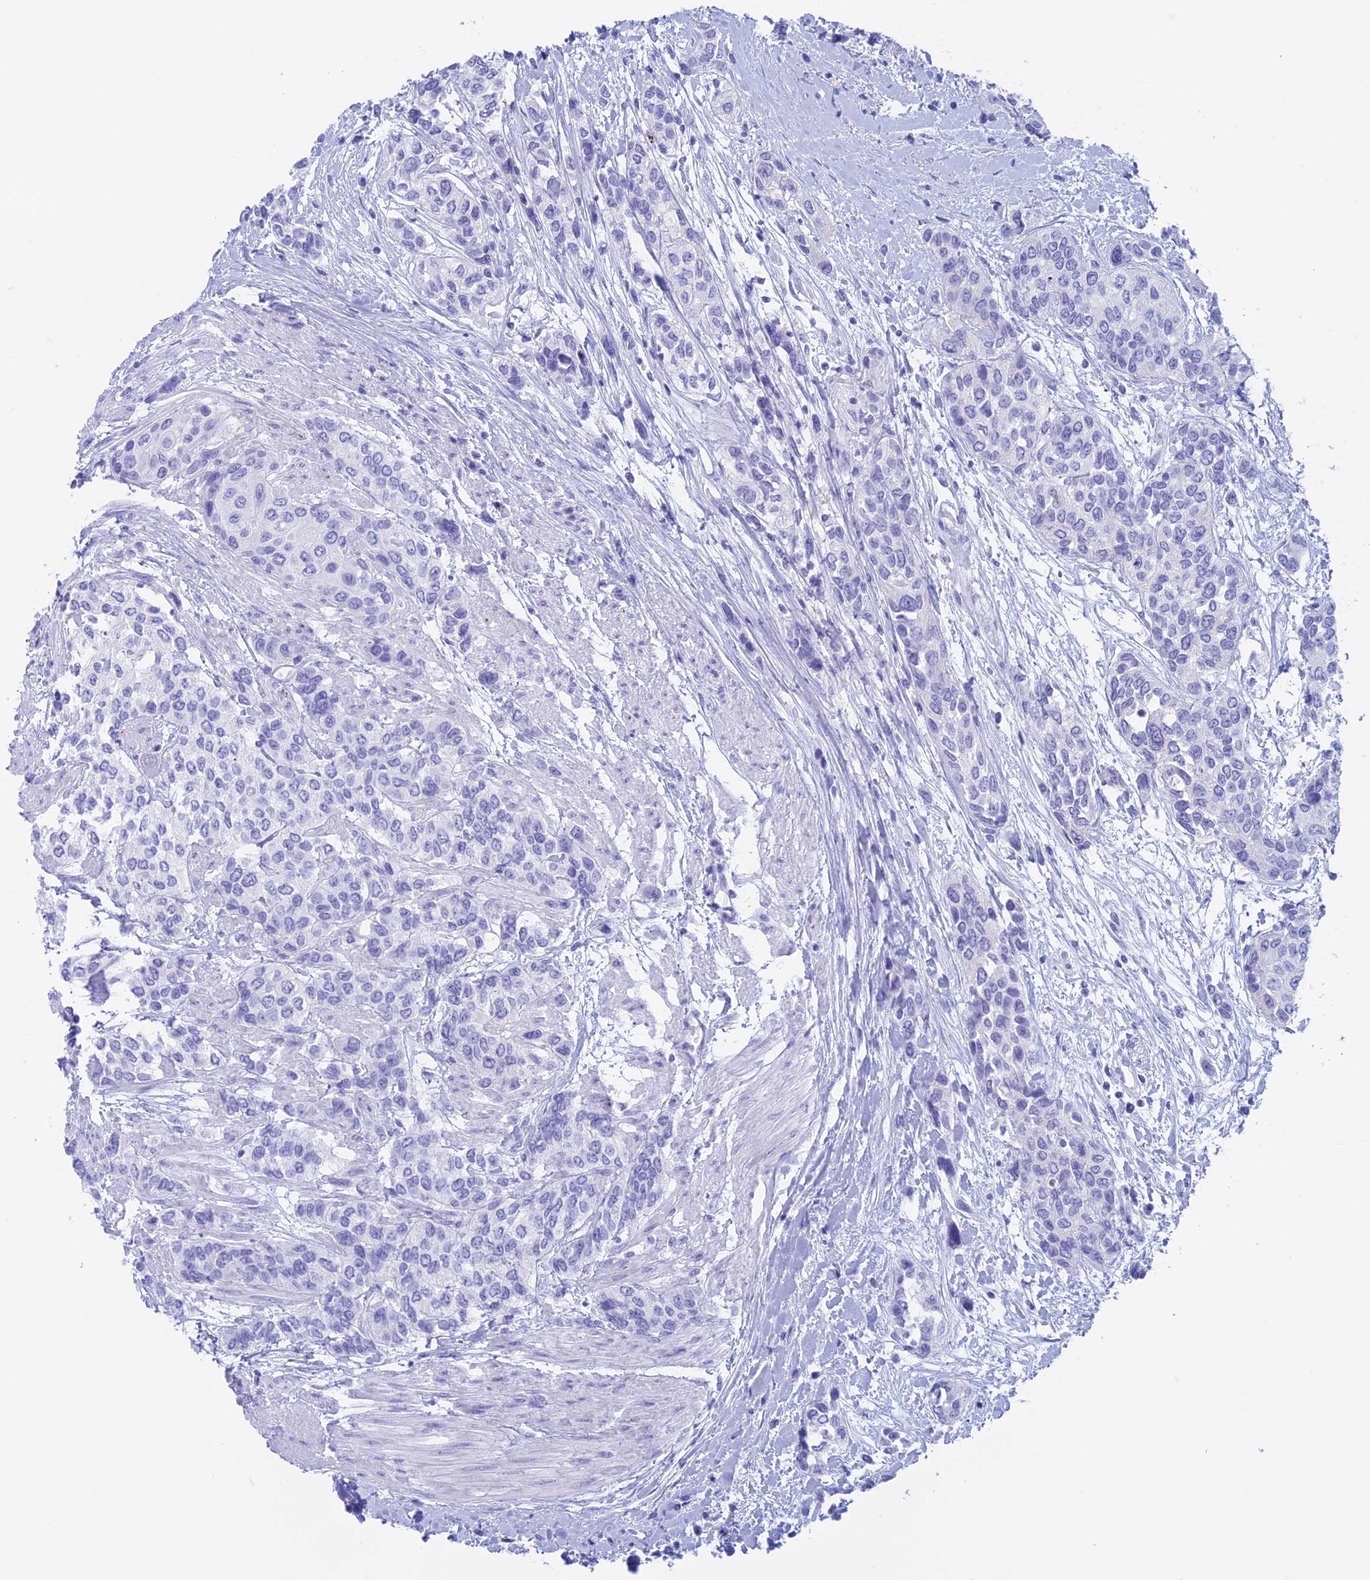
{"staining": {"intensity": "negative", "quantity": "none", "location": "none"}, "tissue": "urothelial cancer", "cell_type": "Tumor cells", "image_type": "cancer", "snomed": [{"axis": "morphology", "description": "Normal tissue, NOS"}, {"axis": "morphology", "description": "Urothelial carcinoma, High grade"}, {"axis": "topography", "description": "Vascular tissue"}, {"axis": "topography", "description": "Urinary bladder"}], "caption": "Image shows no significant protein positivity in tumor cells of urothelial carcinoma (high-grade).", "gene": "RP1", "patient": {"sex": "female", "age": 56}}